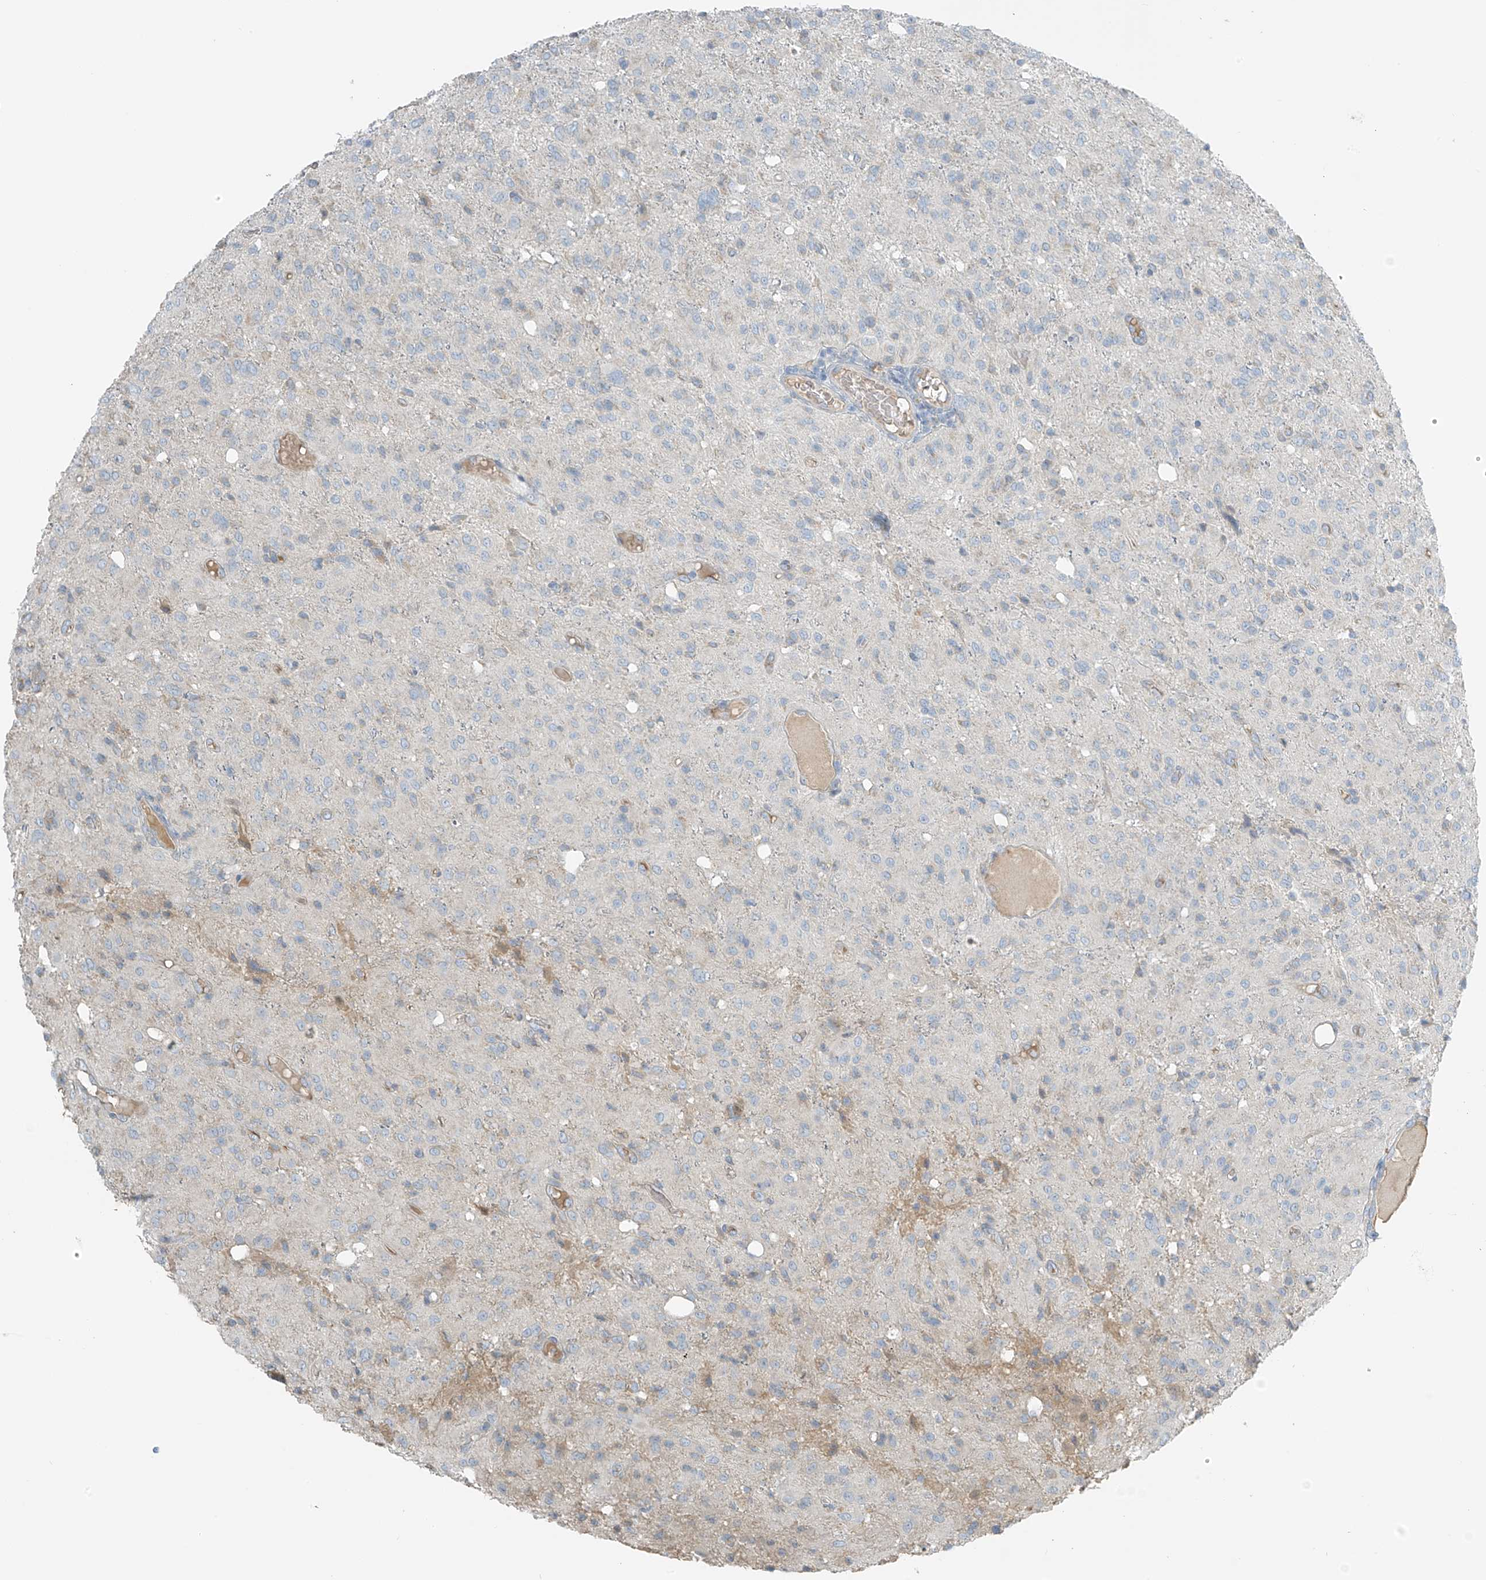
{"staining": {"intensity": "negative", "quantity": "none", "location": "none"}, "tissue": "glioma", "cell_type": "Tumor cells", "image_type": "cancer", "snomed": [{"axis": "morphology", "description": "Glioma, malignant, High grade"}, {"axis": "topography", "description": "Brain"}], "caption": "Protein analysis of glioma demonstrates no significant expression in tumor cells. (Stains: DAB (3,3'-diaminobenzidine) immunohistochemistry (IHC) with hematoxylin counter stain, Microscopy: brightfield microscopy at high magnification).", "gene": "FAM131C", "patient": {"sex": "female", "age": 59}}